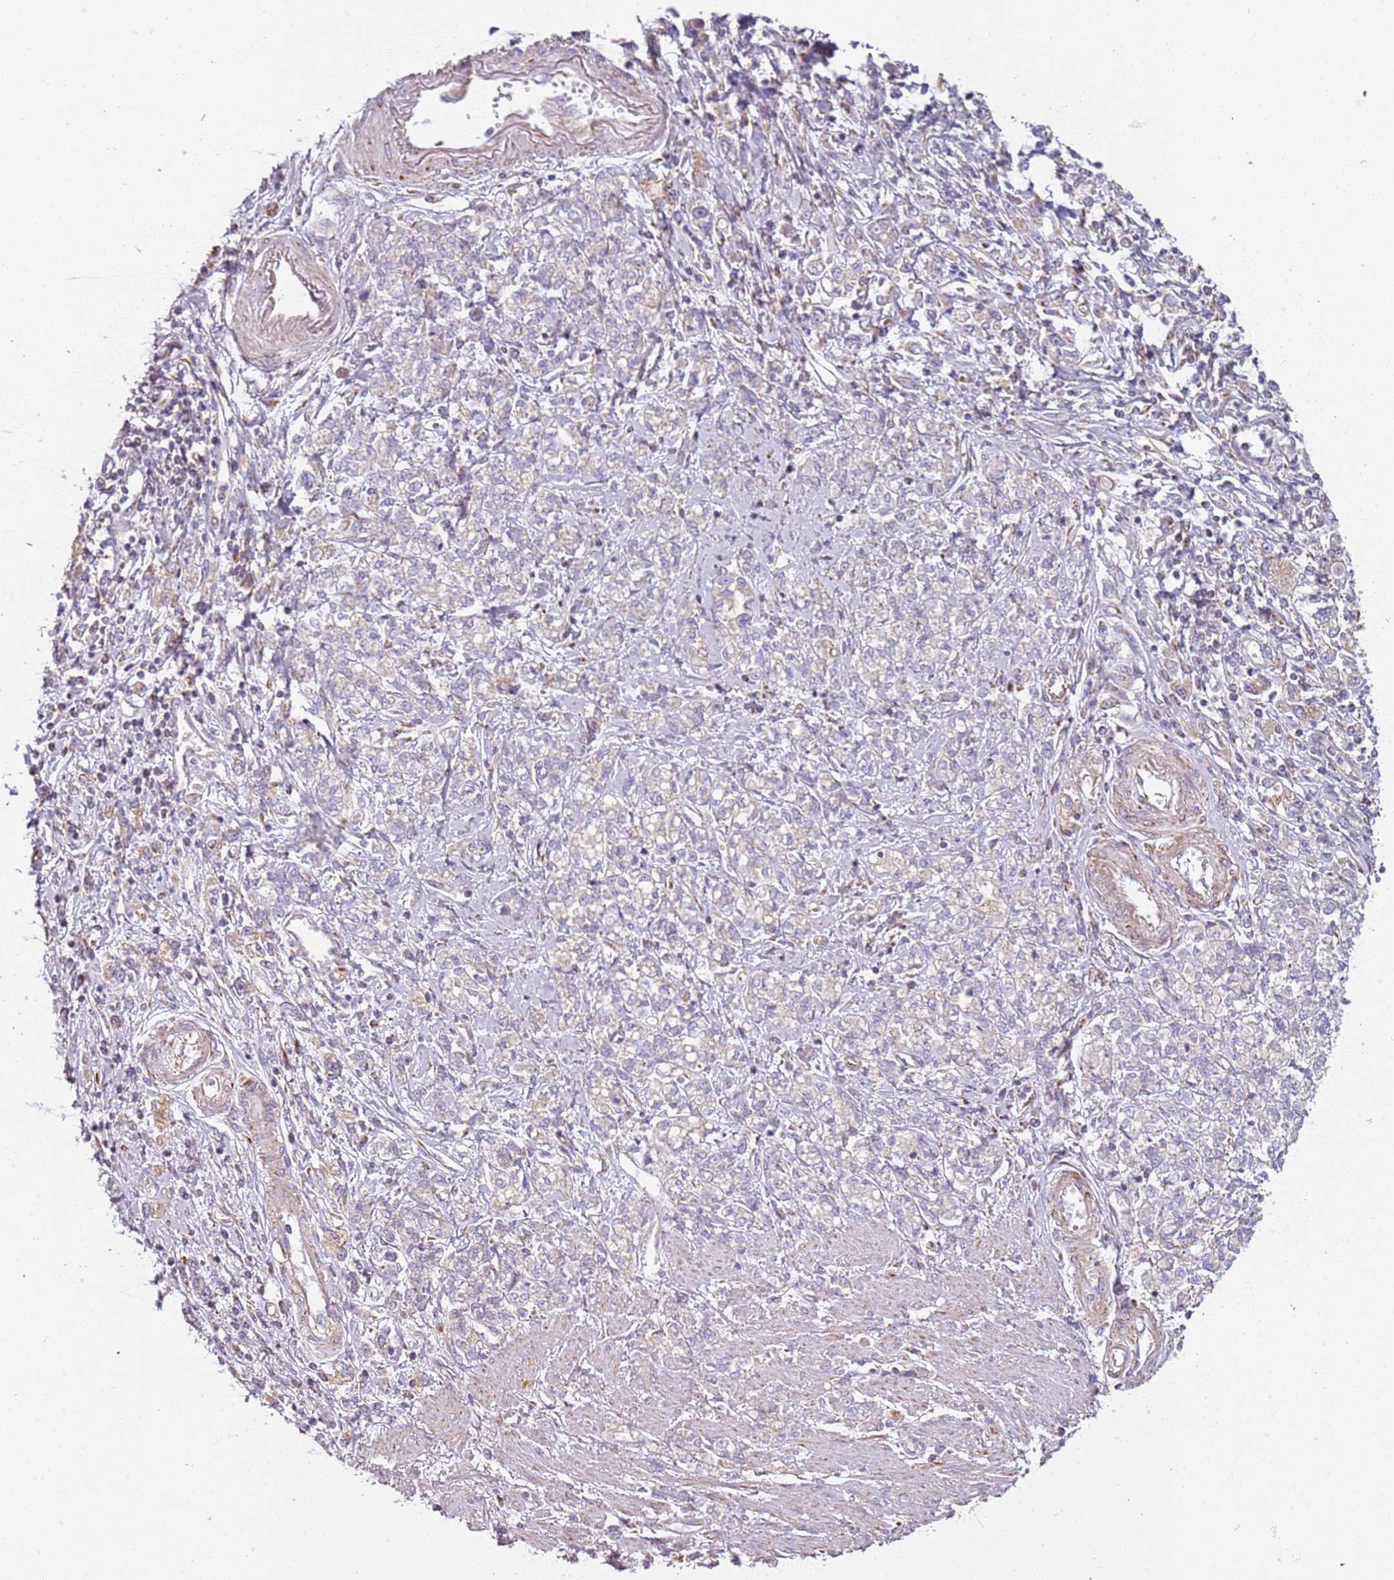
{"staining": {"intensity": "negative", "quantity": "none", "location": "none"}, "tissue": "stomach cancer", "cell_type": "Tumor cells", "image_type": "cancer", "snomed": [{"axis": "morphology", "description": "Adenocarcinoma, NOS"}, {"axis": "topography", "description": "Stomach"}], "caption": "Immunohistochemistry of stomach adenocarcinoma displays no staining in tumor cells.", "gene": "TMEM200C", "patient": {"sex": "female", "age": 76}}